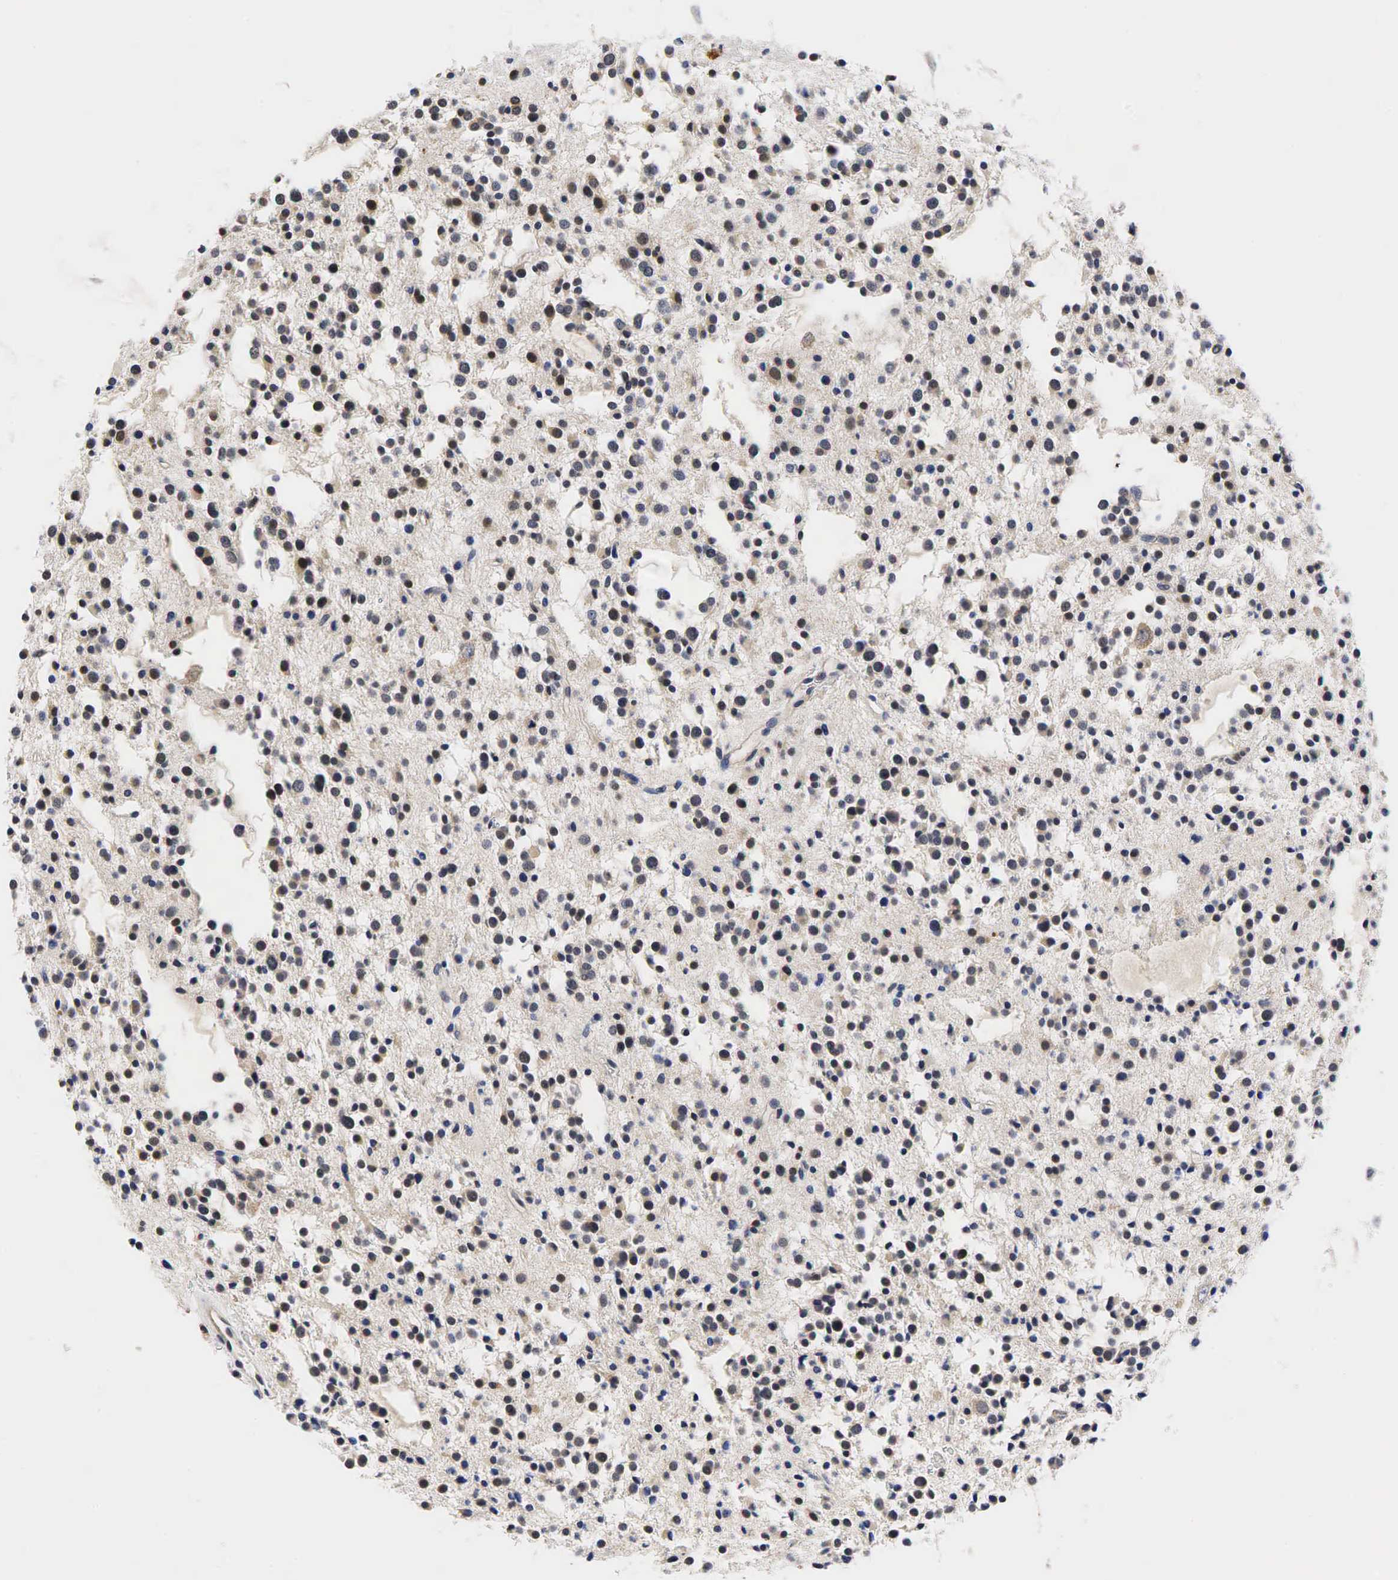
{"staining": {"intensity": "moderate", "quantity": "25%-75%", "location": "nuclear"}, "tissue": "glioma", "cell_type": "Tumor cells", "image_type": "cancer", "snomed": [{"axis": "morphology", "description": "Glioma, malignant, Low grade"}, {"axis": "topography", "description": "Brain"}], "caption": "Moderate nuclear expression is seen in about 25%-75% of tumor cells in glioma.", "gene": "CCND1", "patient": {"sex": "female", "age": 36}}